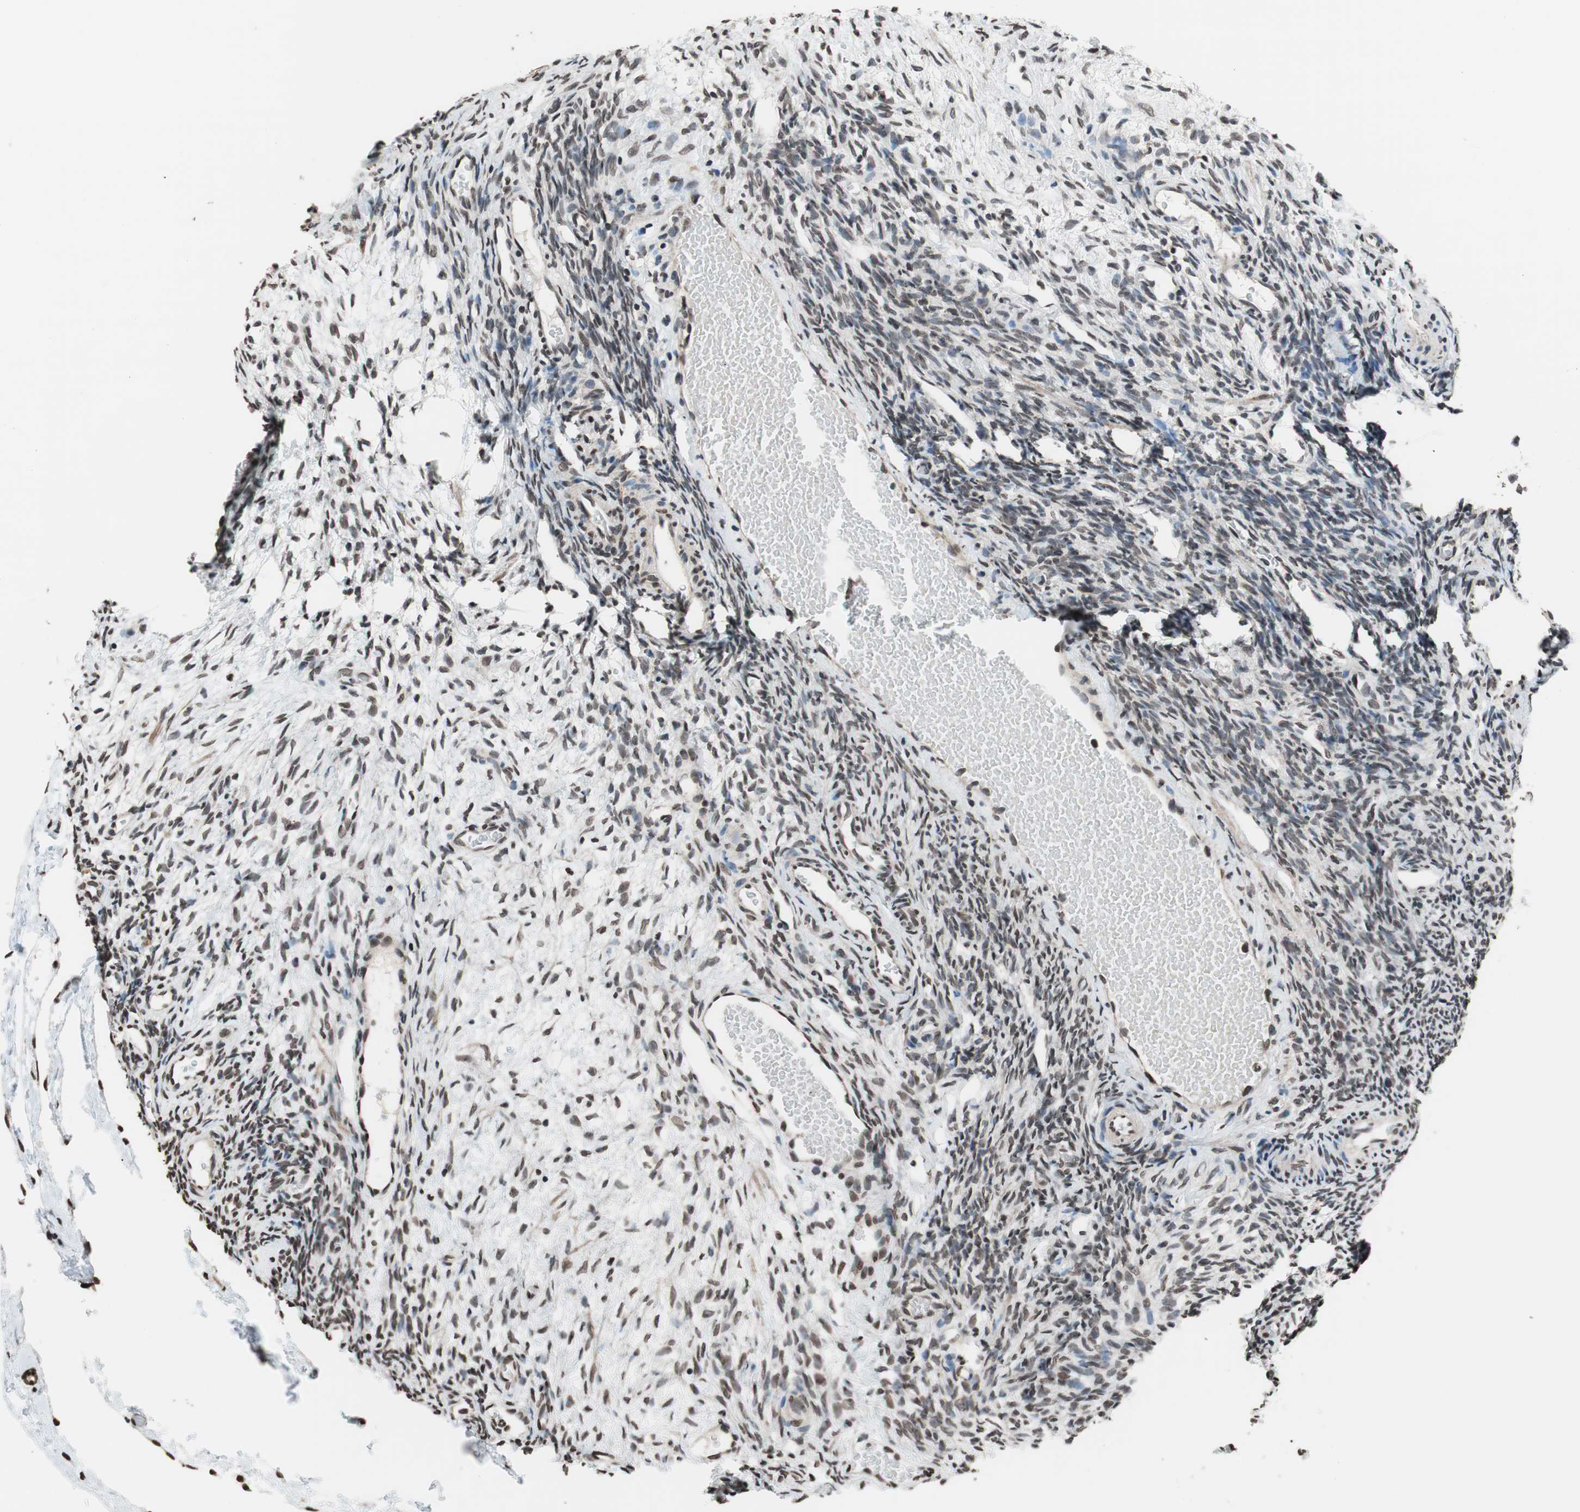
{"staining": {"intensity": "weak", "quantity": "25%-75%", "location": "nuclear"}, "tissue": "ovary", "cell_type": "Ovarian stroma cells", "image_type": "normal", "snomed": [{"axis": "morphology", "description": "Normal tissue, NOS"}, {"axis": "topography", "description": "Ovary"}], "caption": "Protein expression analysis of normal ovary reveals weak nuclear expression in approximately 25%-75% of ovarian stroma cells. The protein is shown in brown color, while the nuclei are stained blue.", "gene": "RFC1", "patient": {"sex": "female", "age": 35}}